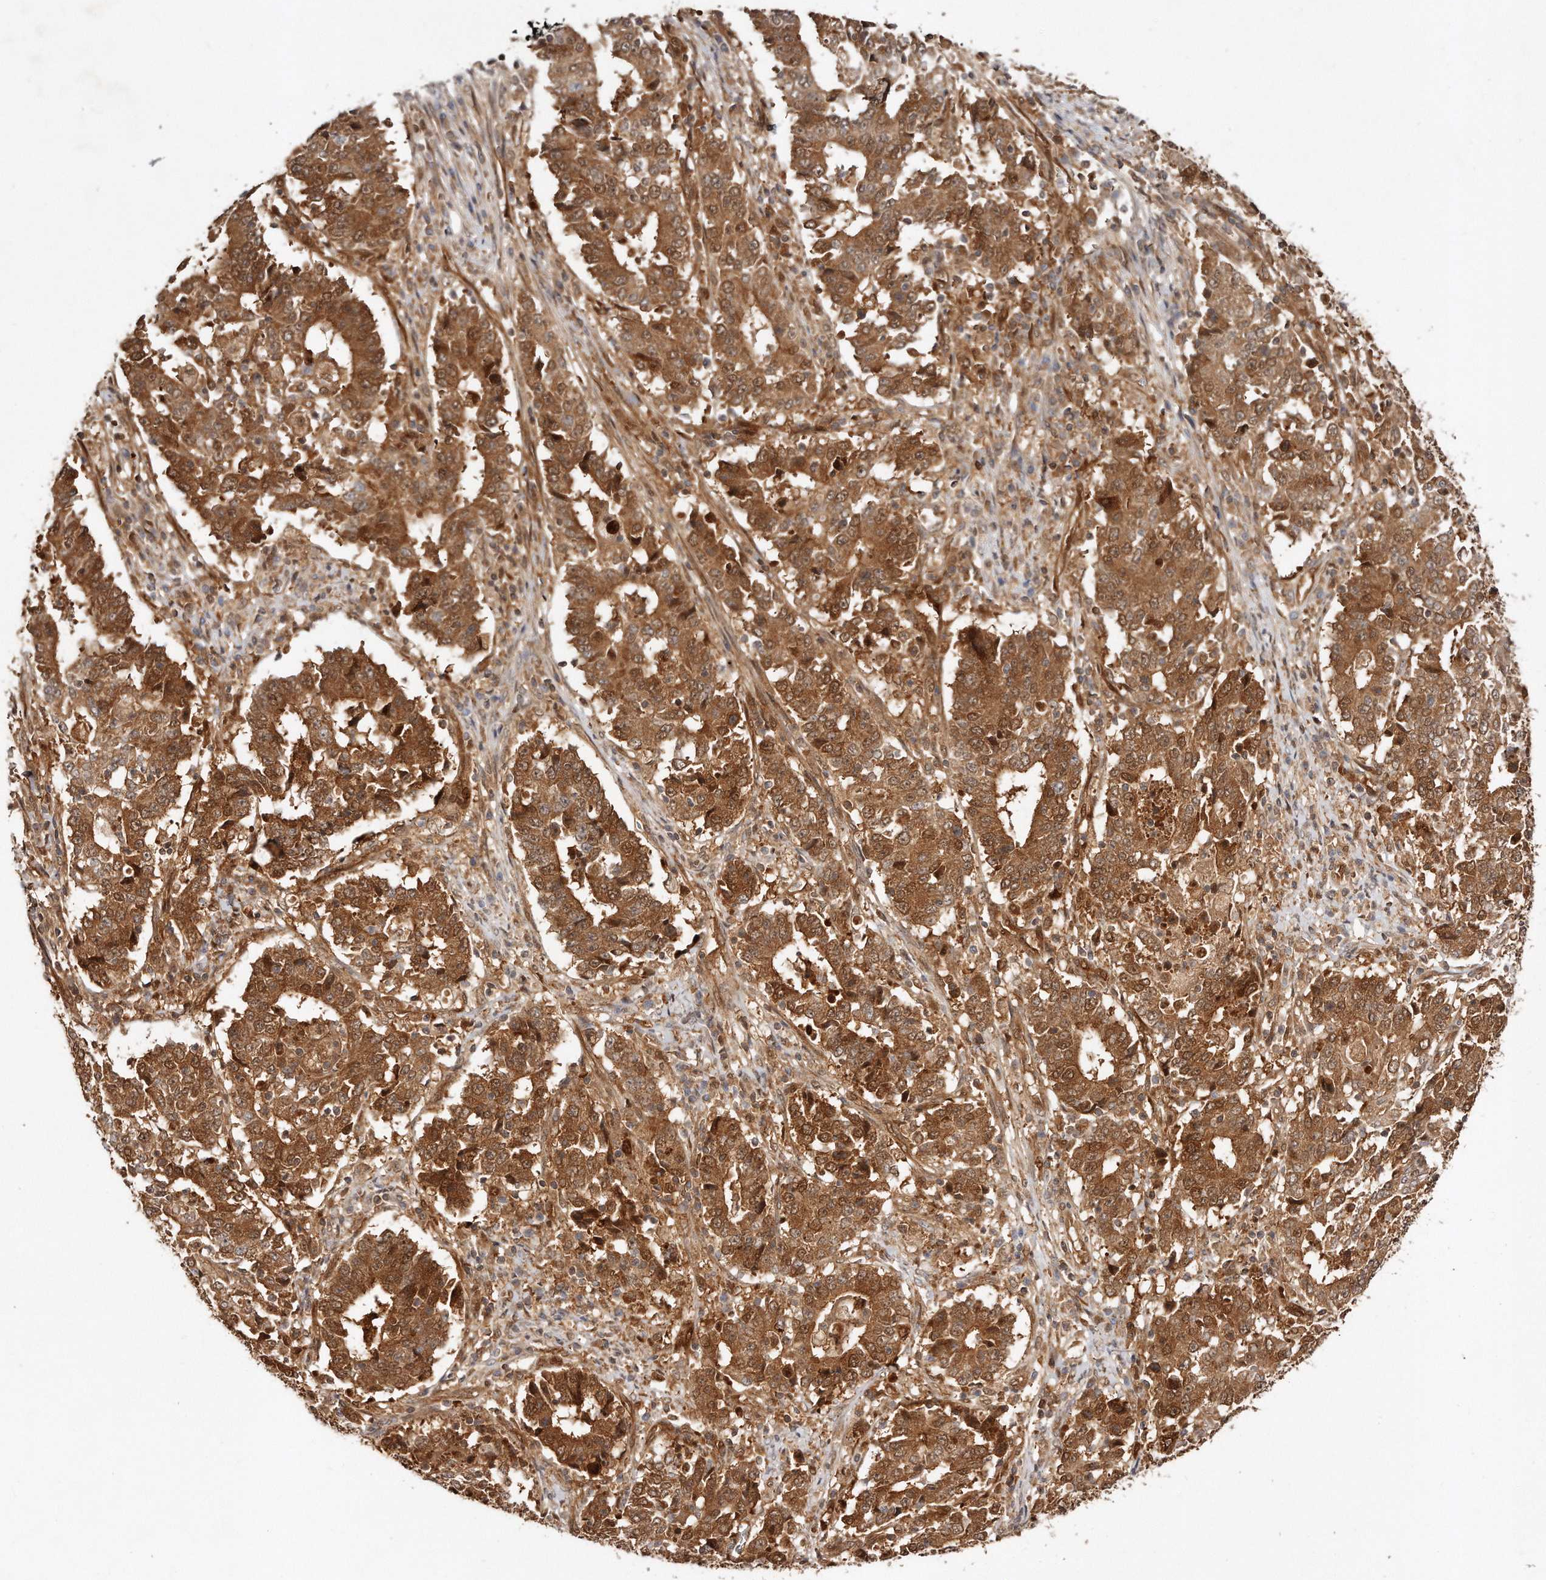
{"staining": {"intensity": "strong", "quantity": ">75%", "location": "cytoplasmic/membranous,nuclear"}, "tissue": "stomach cancer", "cell_type": "Tumor cells", "image_type": "cancer", "snomed": [{"axis": "morphology", "description": "Adenocarcinoma, NOS"}, {"axis": "topography", "description": "Stomach"}], "caption": "Human stomach cancer stained with a protein marker shows strong staining in tumor cells.", "gene": "GBP4", "patient": {"sex": "male", "age": 59}}